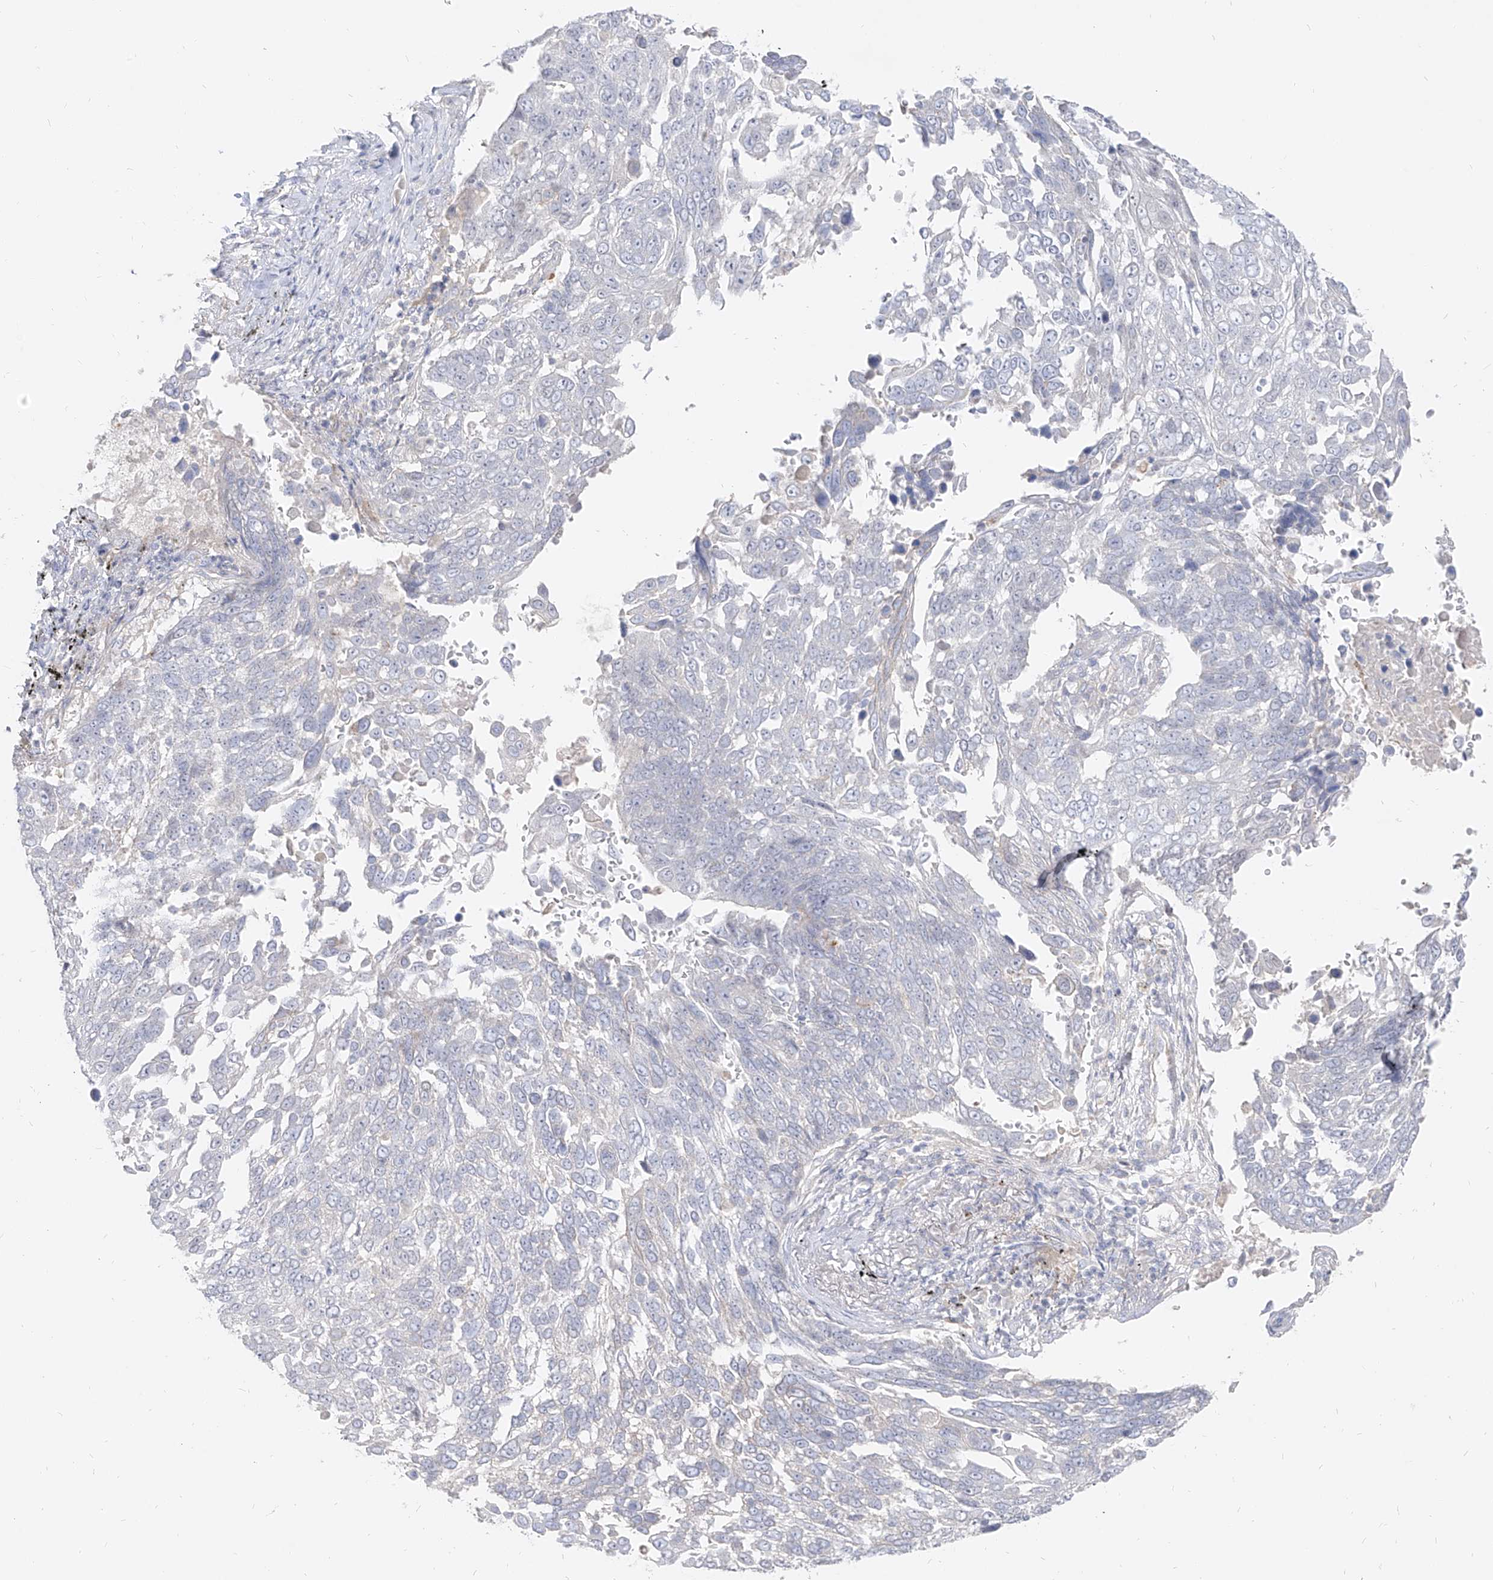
{"staining": {"intensity": "negative", "quantity": "none", "location": "none"}, "tissue": "lung cancer", "cell_type": "Tumor cells", "image_type": "cancer", "snomed": [{"axis": "morphology", "description": "Squamous cell carcinoma, NOS"}, {"axis": "topography", "description": "Lung"}], "caption": "Human squamous cell carcinoma (lung) stained for a protein using immunohistochemistry demonstrates no positivity in tumor cells.", "gene": "RBFOX3", "patient": {"sex": "male", "age": 66}}